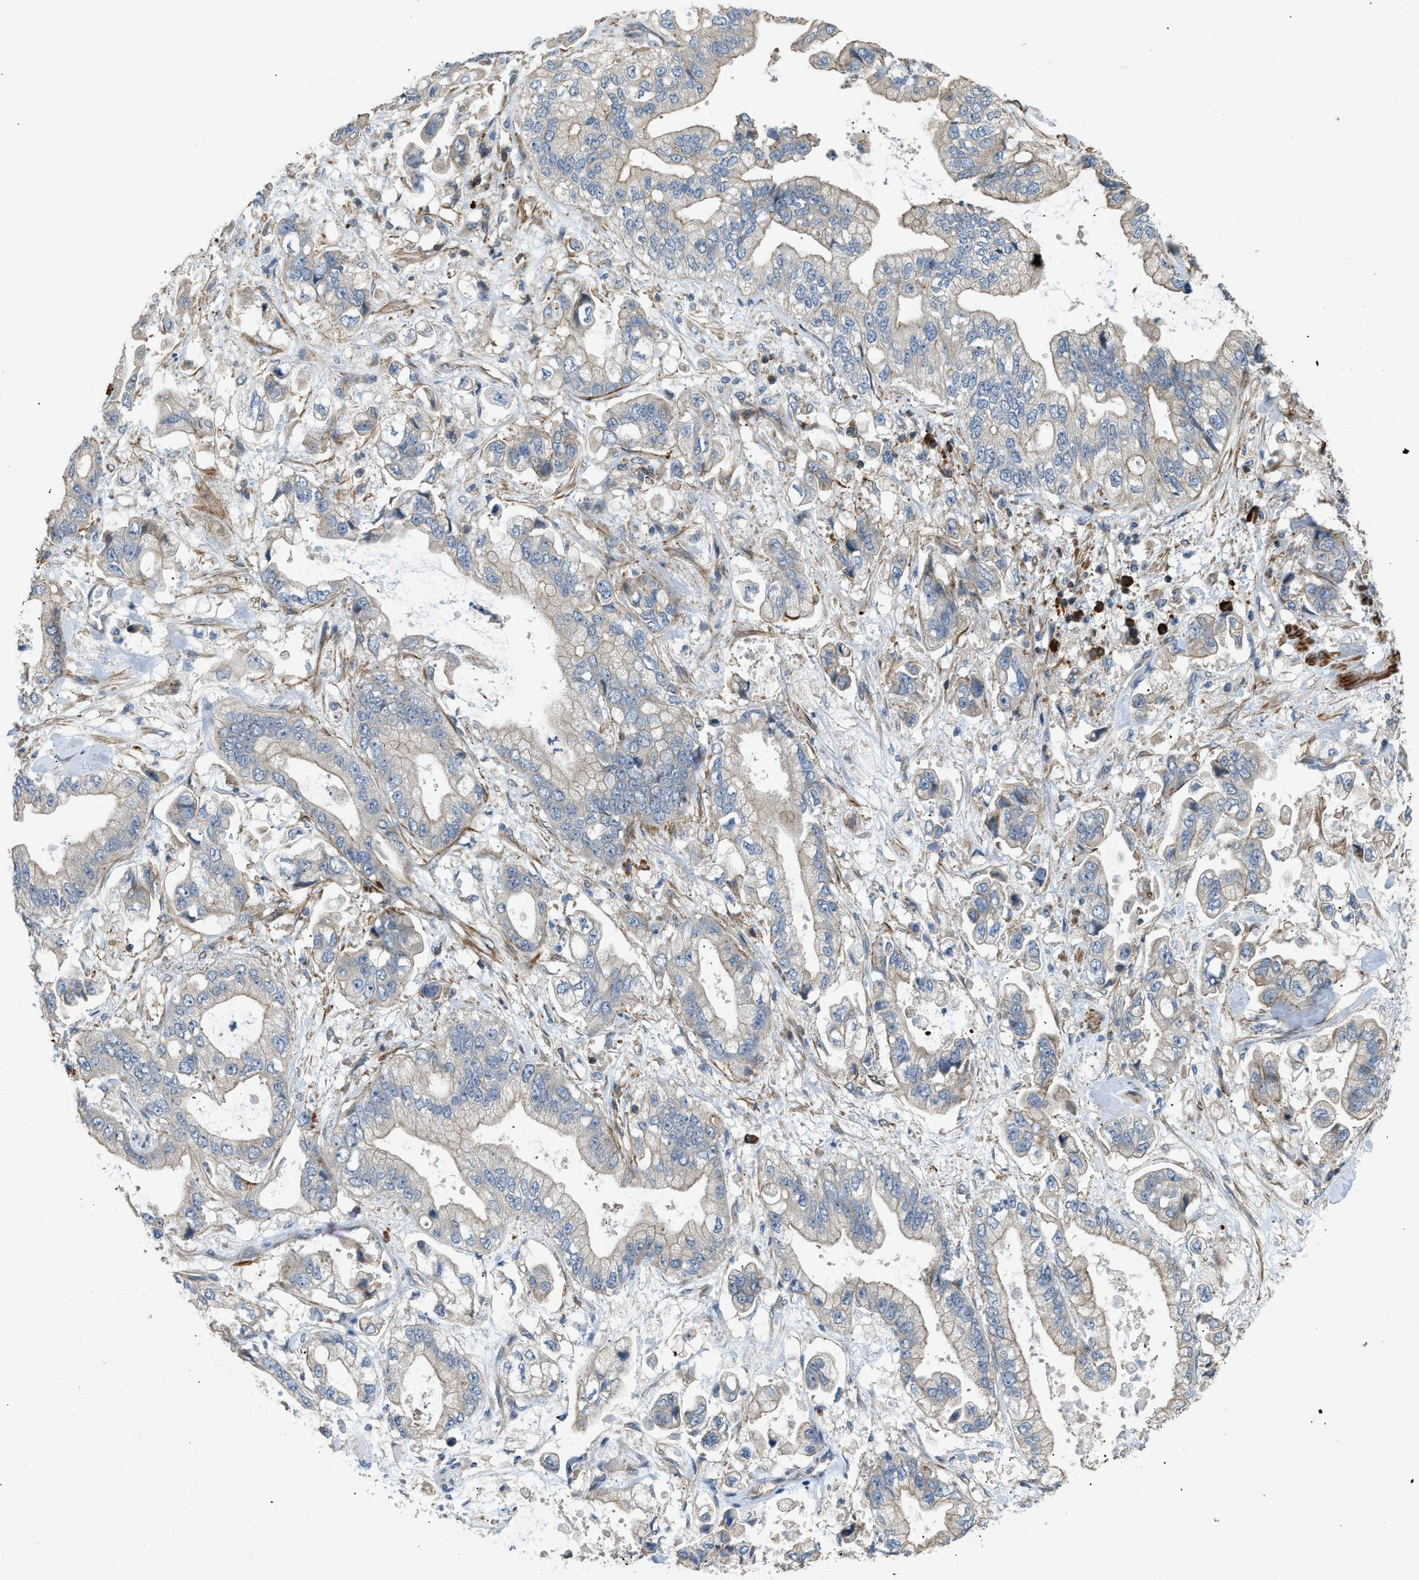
{"staining": {"intensity": "moderate", "quantity": "<25%", "location": "cytoplasmic/membranous"}, "tissue": "stomach cancer", "cell_type": "Tumor cells", "image_type": "cancer", "snomed": [{"axis": "morphology", "description": "Normal tissue, NOS"}, {"axis": "morphology", "description": "Adenocarcinoma, NOS"}, {"axis": "topography", "description": "Stomach"}], "caption": "Stomach cancer (adenocarcinoma) stained with immunohistochemistry (IHC) displays moderate cytoplasmic/membranous positivity in approximately <25% of tumor cells. (IHC, brightfield microscopy, high magnification).", "gene": "BTN3A2", "patient": {"sex": "male", "age": 62}}